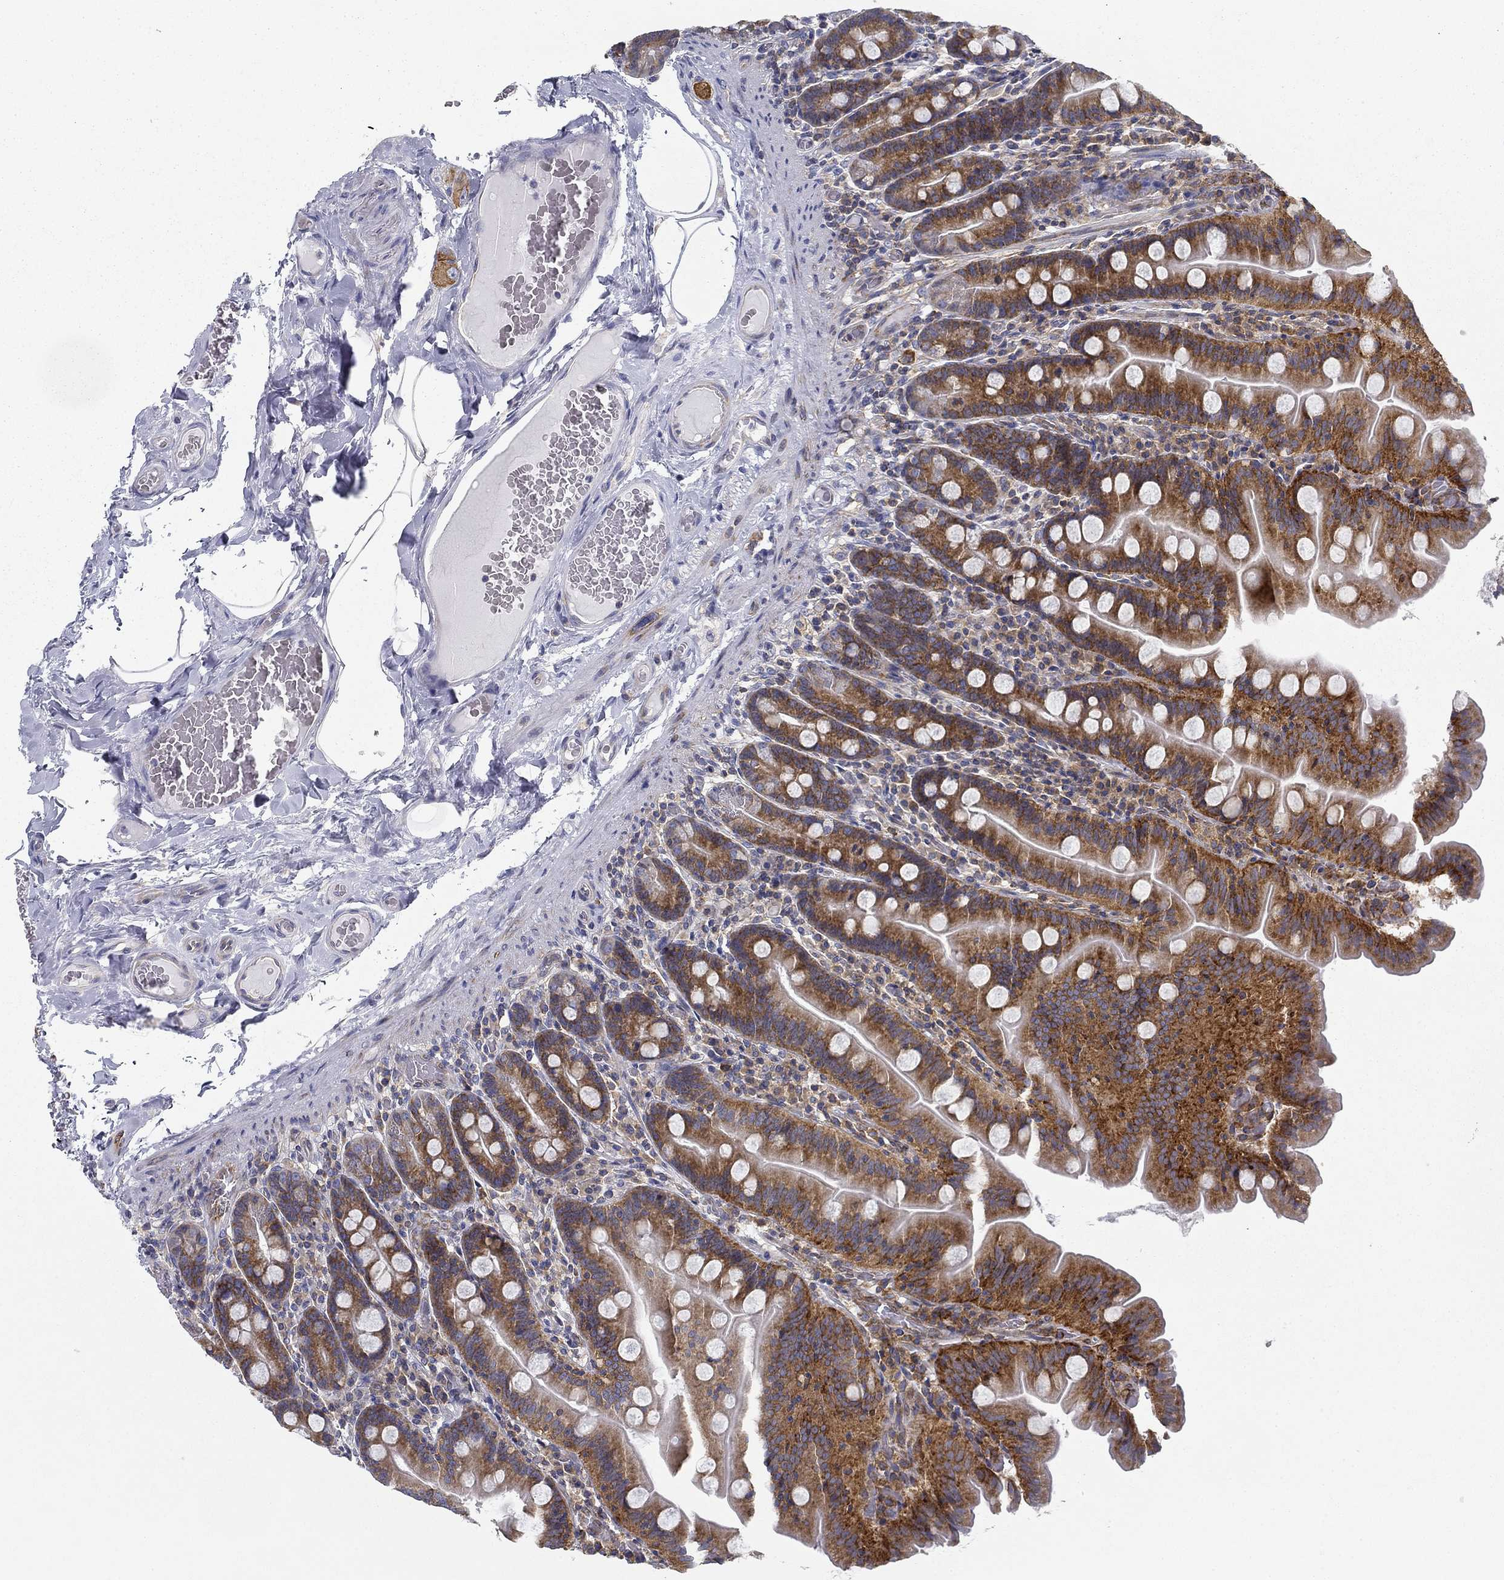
{"staining": {"intensity": "strong", "quantity": ">75%", "location": "cytoplasmic/membranous"}, "tissue": "small intestine", "cell_type": "Glandular cells", "image_type": "normal", "snomed": [{"axis": "morphology", "description": "Normal tissue, NOS"}, {"axis": "topography", "description": "Small intestine"}], "caption": "Benign small intestine reveals strong cytoplasmic/membranous staining in approximately >75% of glandular cells.", "gene": "FXR1", "patient": {"sex": "male", "age": 37}}